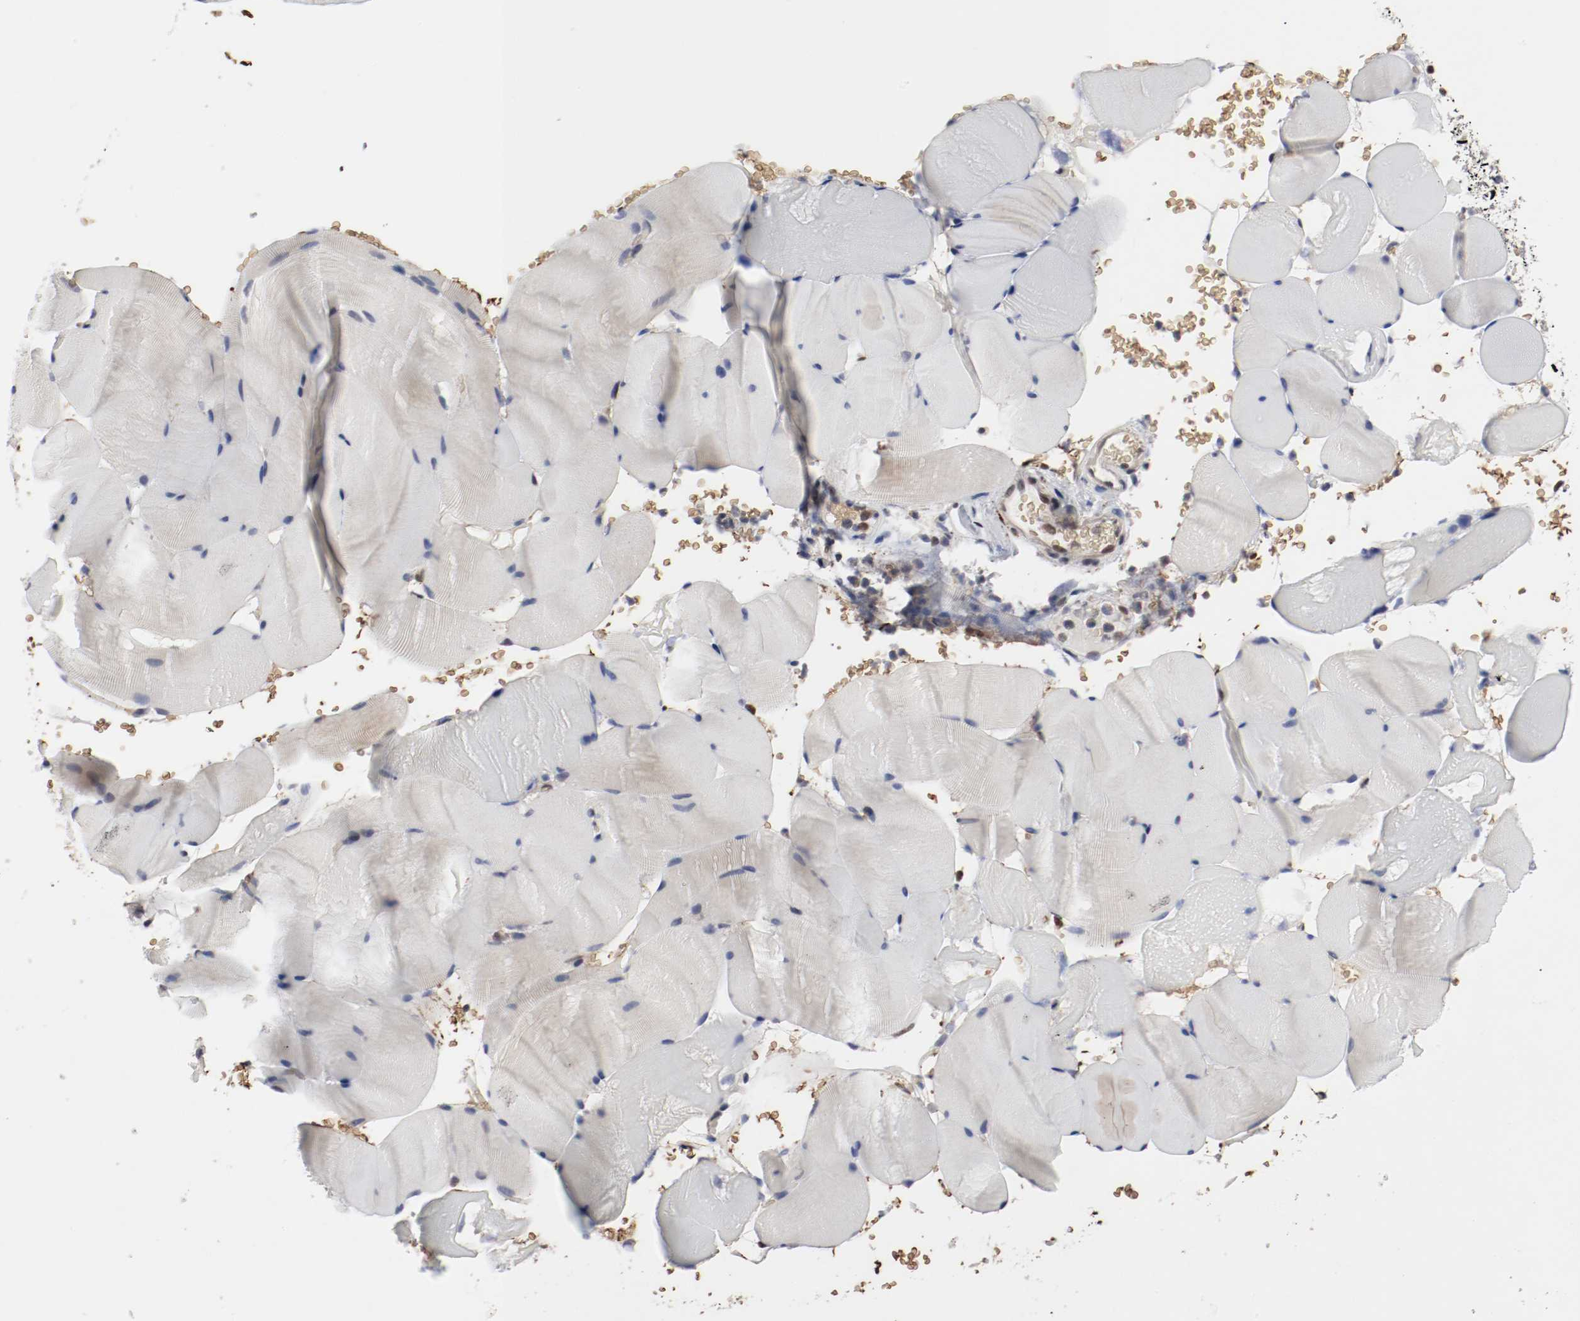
{"staining": {"intensity": "negative", "quantity": "none", "location": "none"}, "tissue": "skeletal muscle", "cell_type": "Myocytes", "image_type": "normal", "snomed": [{"axis": "morphology", "description": "Normal tissue, NOS"}, {"axis": "topography", "description": "Skeletal muscle"}], "caption": "Protein analysis of normal skeletal muscle displays no significant expression in myocytes.", "gene": "JUND", "patient": {"sex": "male", "age": 62}}